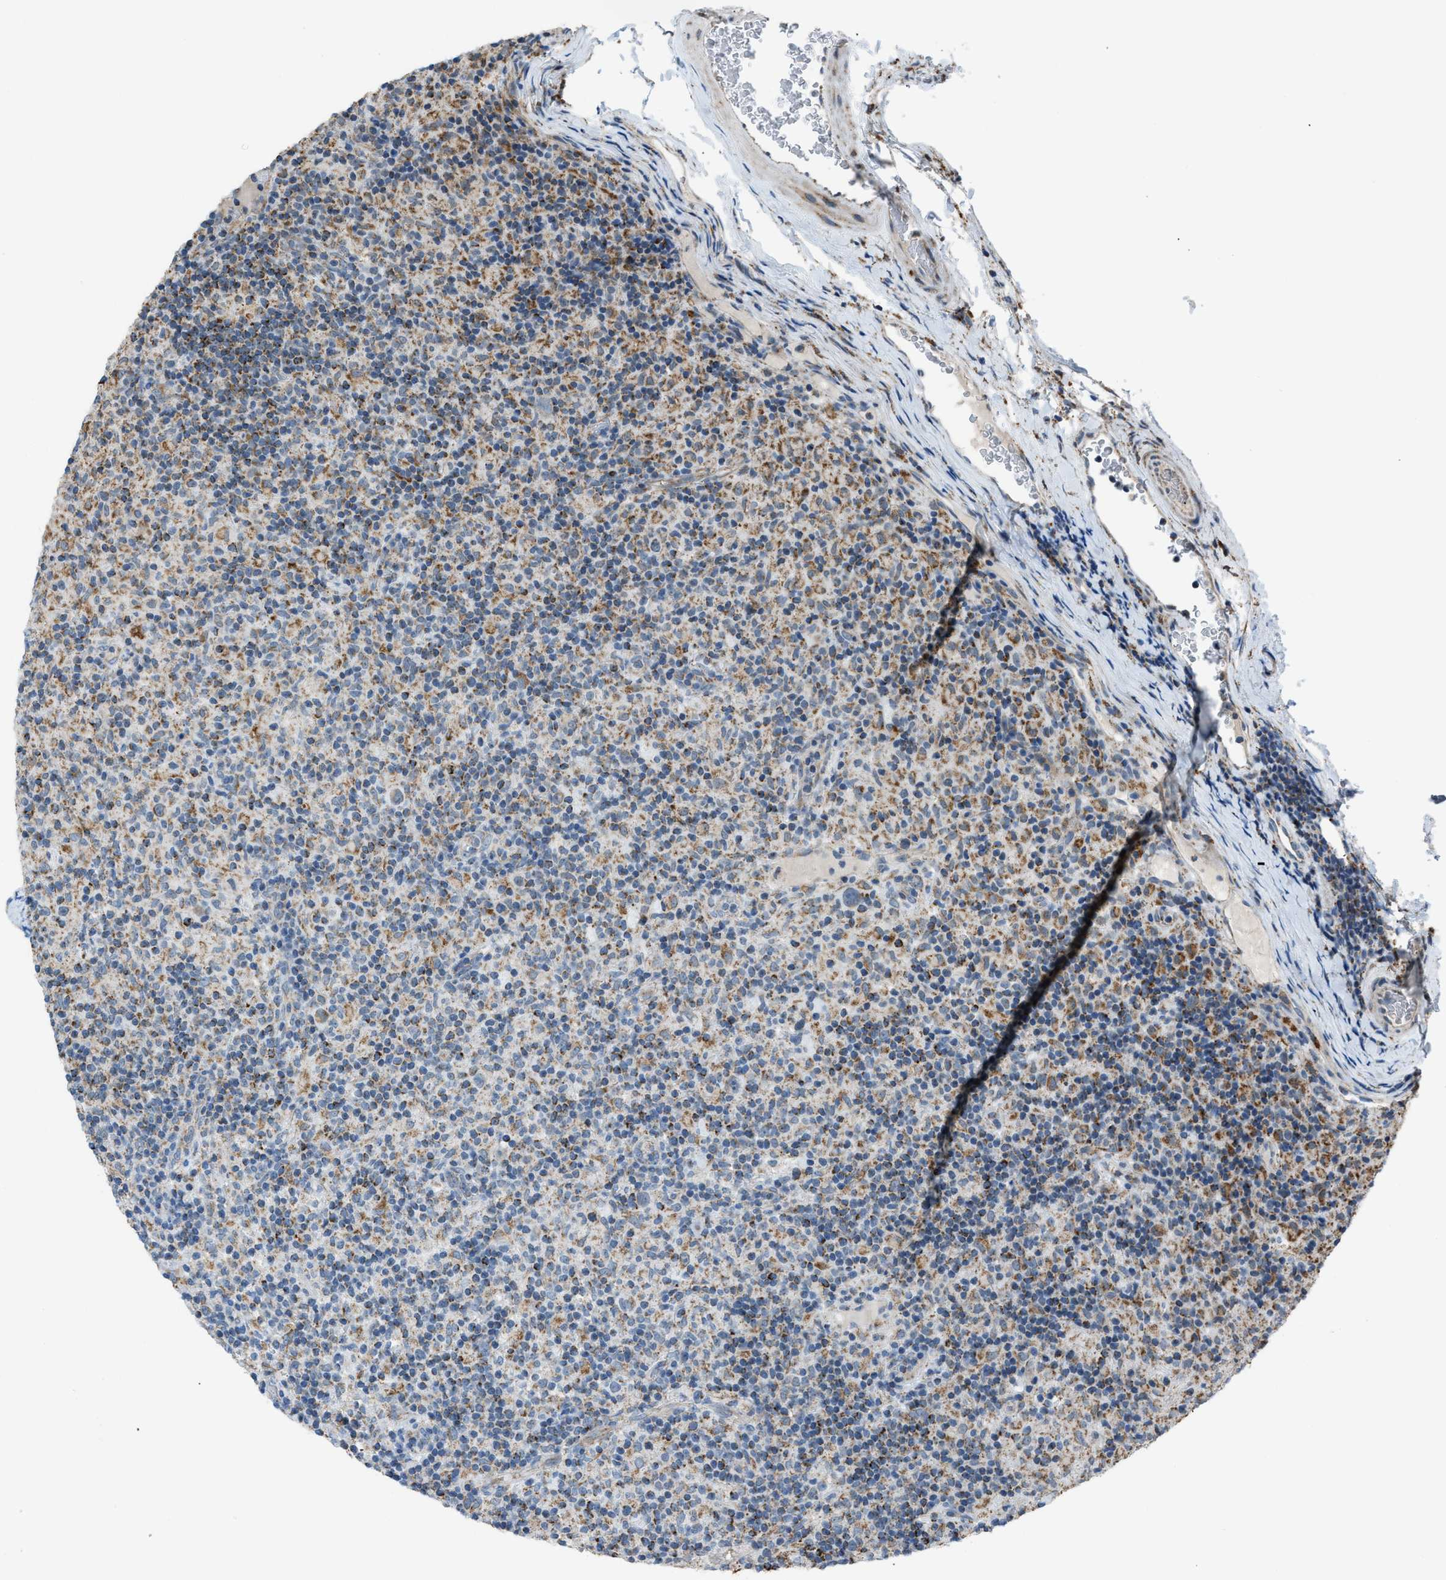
{"staining": {"intensity": "weak", "quantity": "<25%", "location": "cytoplasmic/membranous"}, "tissue": "lymphoma", "cell_type": "Tumor cells", "image_type": "cancer", "snomed": [{"axis": "morphology", "description": "Hodgkin's disease, NOS"}, {"axis": "topography", "description": "Lymph node"}], "caption": "Immunohistochemistry micrograph of lymphoma stained for a protein (brown), which displays no expression in tumor cells.", "gene": "SMIM20", "patient": {"sex": "male", "age": 70}}